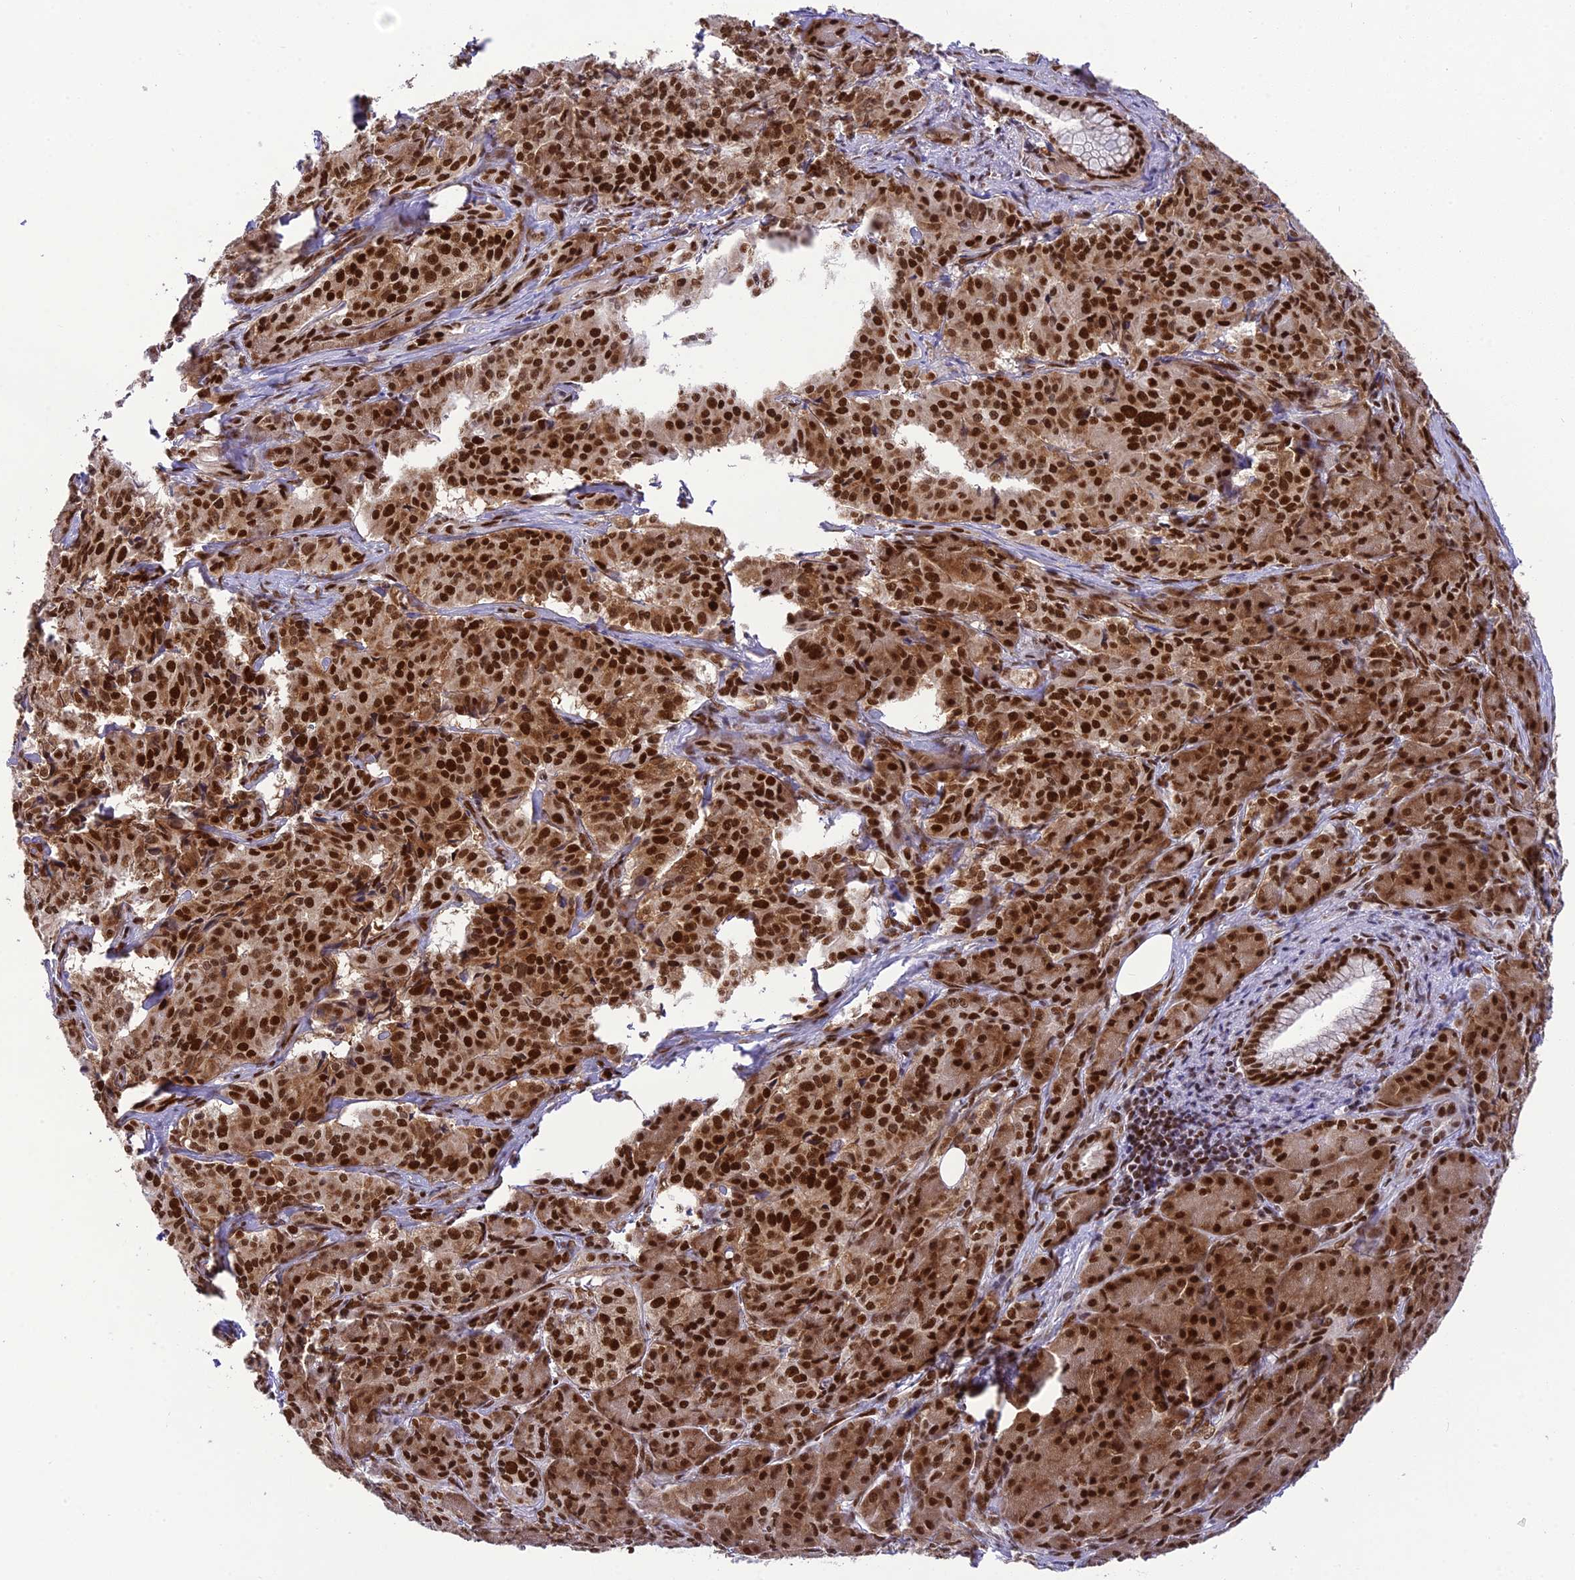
{"staining": {"intensity": "strong", "quantity": ">75%", "location": "cytoplasmic/membranous,nuclear"}, "tissue": "pancreatic cancer", "cell_type": "Tumor cells", "image_type": "cancer", "snomed": [{"axis": "morphology", "description": "Adenocarcinoma, NOS"}, {"axis": "topography", "description": "Pancreas"}], "caption": "Strong cytoplasmic/membranous and nuclear positivity for a protein is identified in approximately >75% of tumor cells of pancreatic adenocarcinoma using IHC.", "gene": "DDX1", "patient": {"sex": "female", "age": 74}}